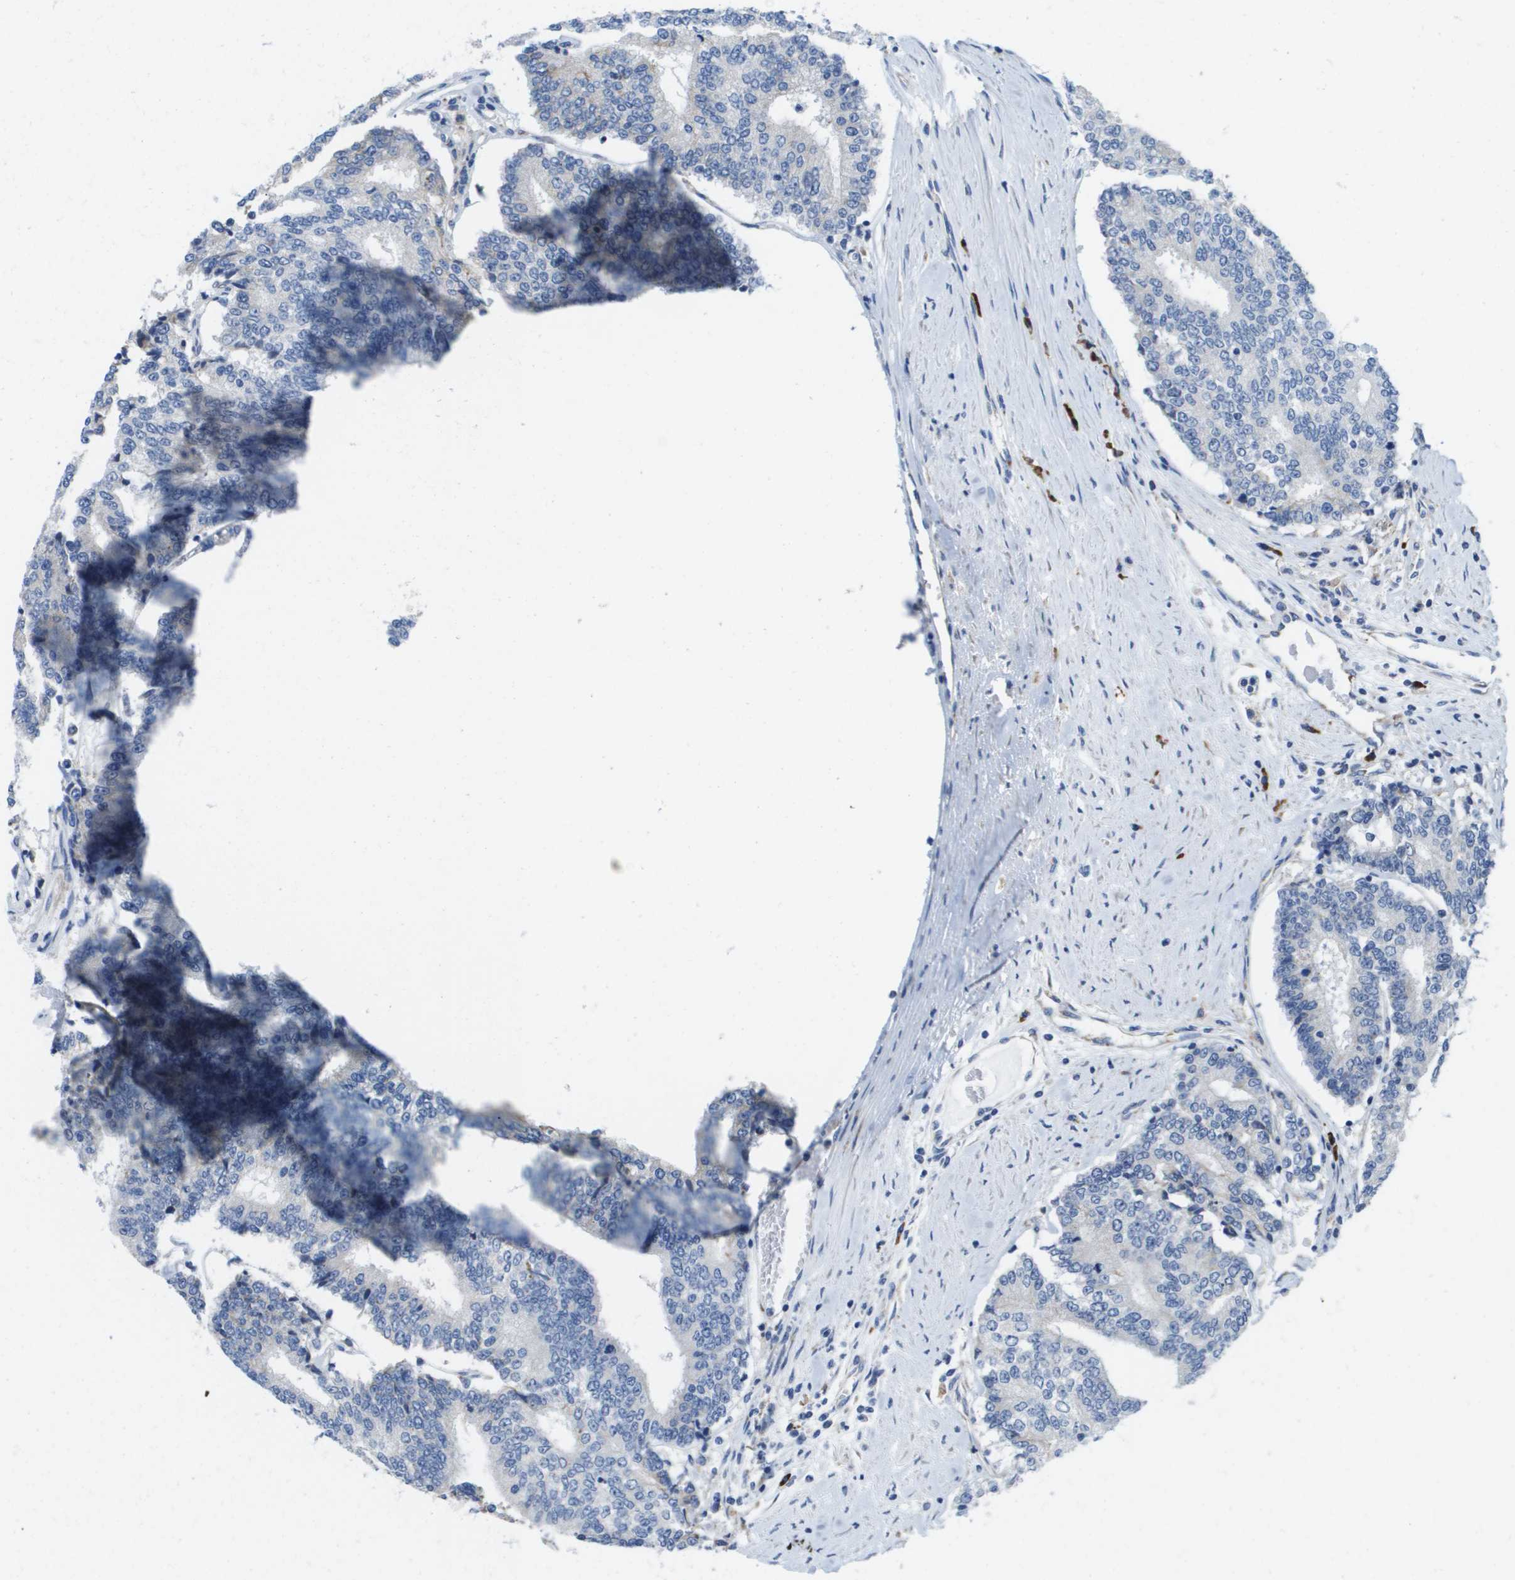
{"staining": {"intensity": "negative", "quantity": "none", "location": "none"}, "tissue": "prostate cancer", "cell_type": "Tumor cells", "image_type": "cancer", "snomed": [{"axis": "morphology", "description": "Normal tissue, NOS"}, {"axis": "morphology", "description": "Adenocarcinoma, High grade"}, {"axis": "topography", "description": "Prostate"}, {"axis": "topography", "description": "Seminal veicle"}], "caption": "Immunohistochemistry of human prostate adenocarcinoma (high-grade) displays no positivity in tumor cells.", "gene": "CD3G", "patient": {"sex": "male", "age": 55}}